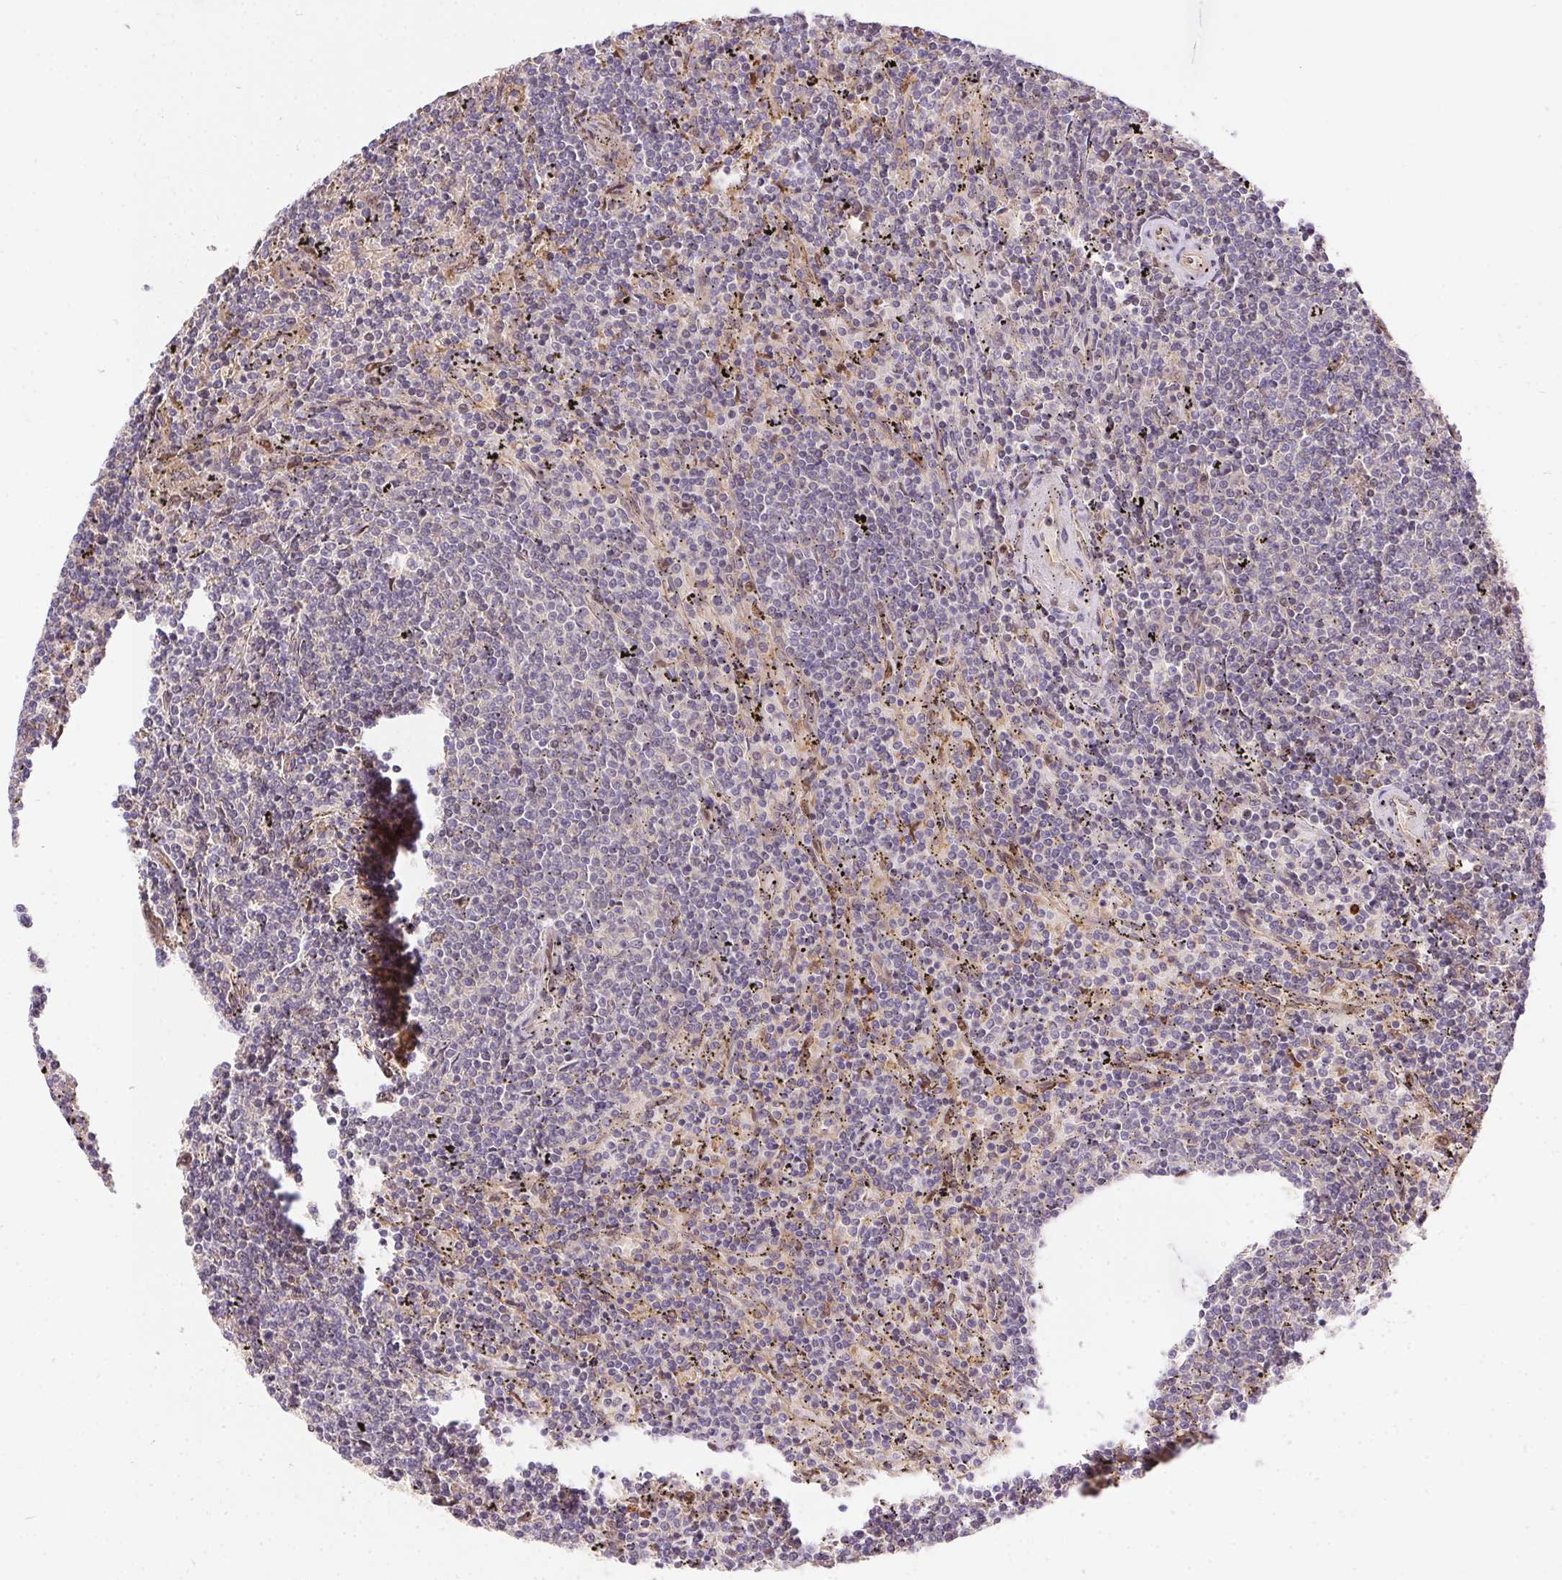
{"staining": {"intensity": "negative", "quantity": "none", "location": "none"}, "tissue": "lymphoma", "cell_type": "Tumor cells", "image_type": "cancer", "snomed": [{"axis": "morphology", "description": "Malignant lymphoma, non-Hodgkin's type, Low grade"}, {"axis": "topography", "description": "Spleen"}], "caption": "A photomicrograph of malignant lymphoma, non-Hodgkin's type (low-grade) stained for a protein exhibits no brown staining in tumor cells. Nuclei are stained in blue.", "gene": "NUDT16", "patient": {"sex": "female", "age": 50}}